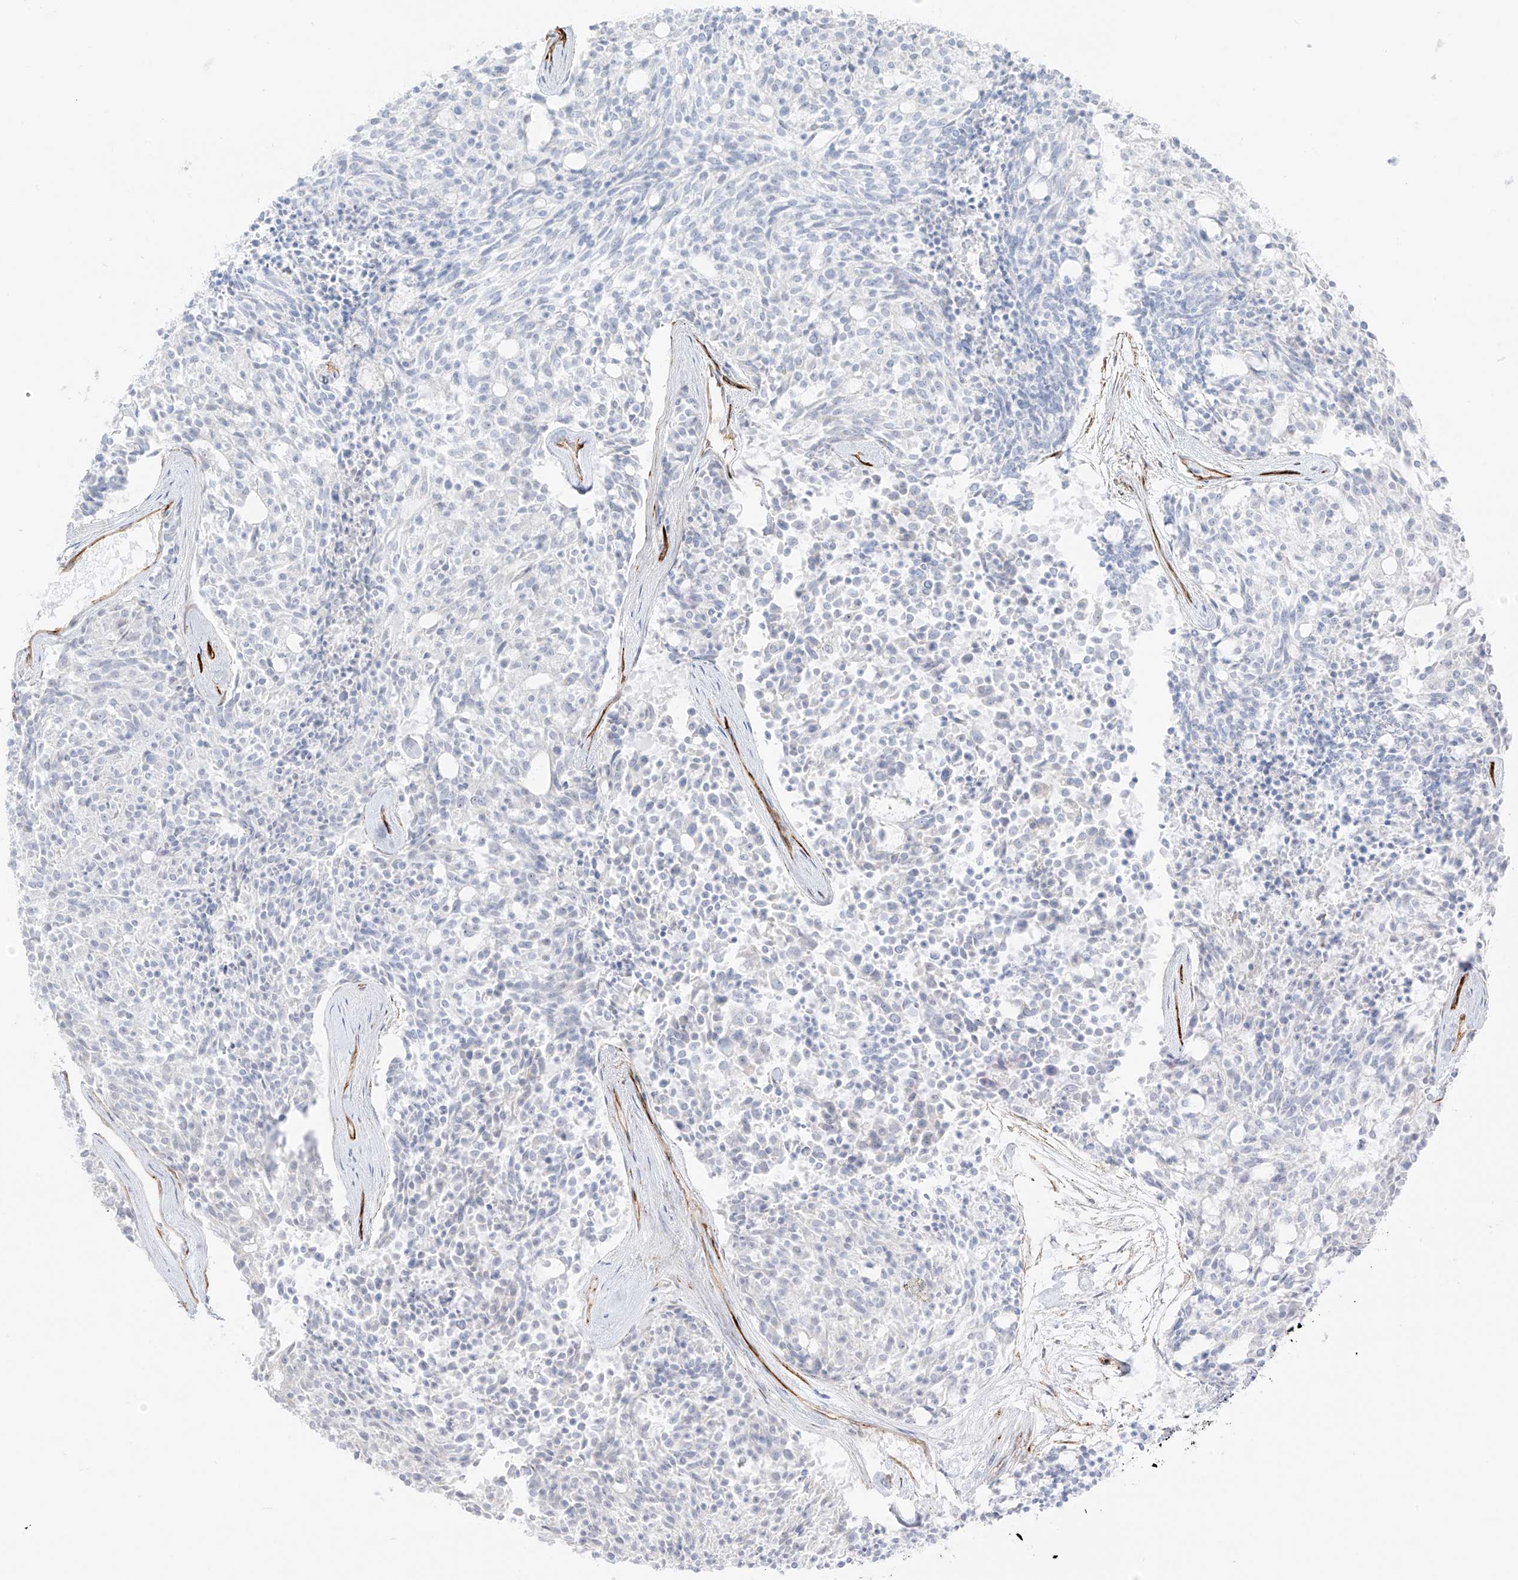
{"staining": {"intensity": "negative", "quantity": "none", "location": "none"}, "tissue": "carcinoid", "cell_type": "Tumor cells", "image_type": "cancer", "snomed": [{"axis": "morphology", "description": "Carcinoid, malignant, NOS"}, {"axis": "topography", "description": "Pancreas"}], "caption": "Tumor cells show no significant staining in malignant carcinoid.", "gene": "C11orf87", "patient": {"sex": "female", "age": 54}}